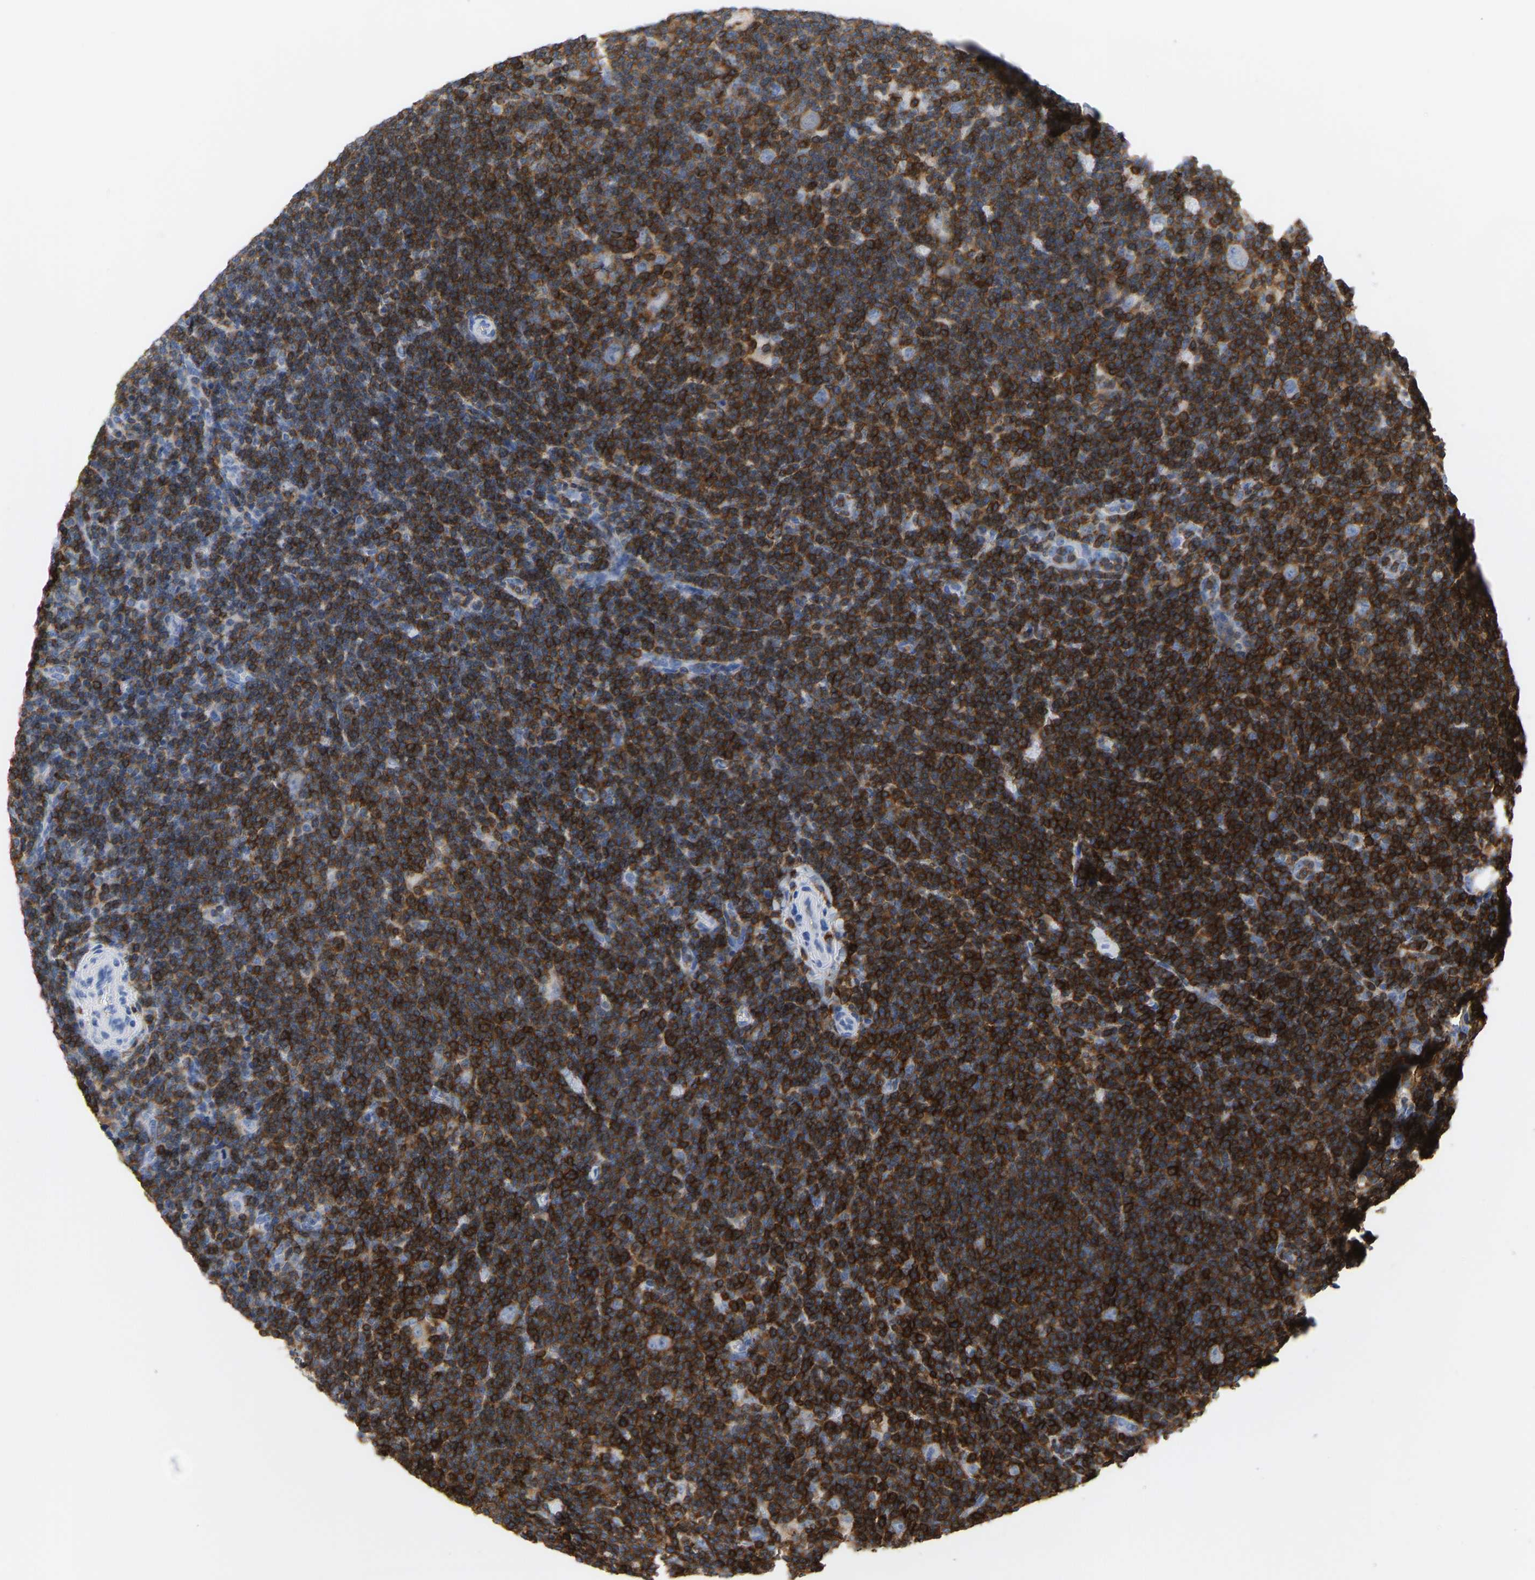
{"staining": {"intensity": "negative", "quantity": "none", "location": "none"}, "tissue": "lymphoma", "cell_type": "Tumor cells", "image_type": "cancer", "snomed": [{"axis": "morphology", "description": "Hodgkin's disease, NOS"}, {"axis": "topography", "description": "Lymph node"}], "caption": "This photomicrograph is of Hodgkin's disease stained with immunohistochemistry (IHC) to label a protein in brown with the nuclei are counter-stained blue. There is no positivity in tumor cells.", "gene": "EVL", "patient": {"sex": "female", "age": 57}}